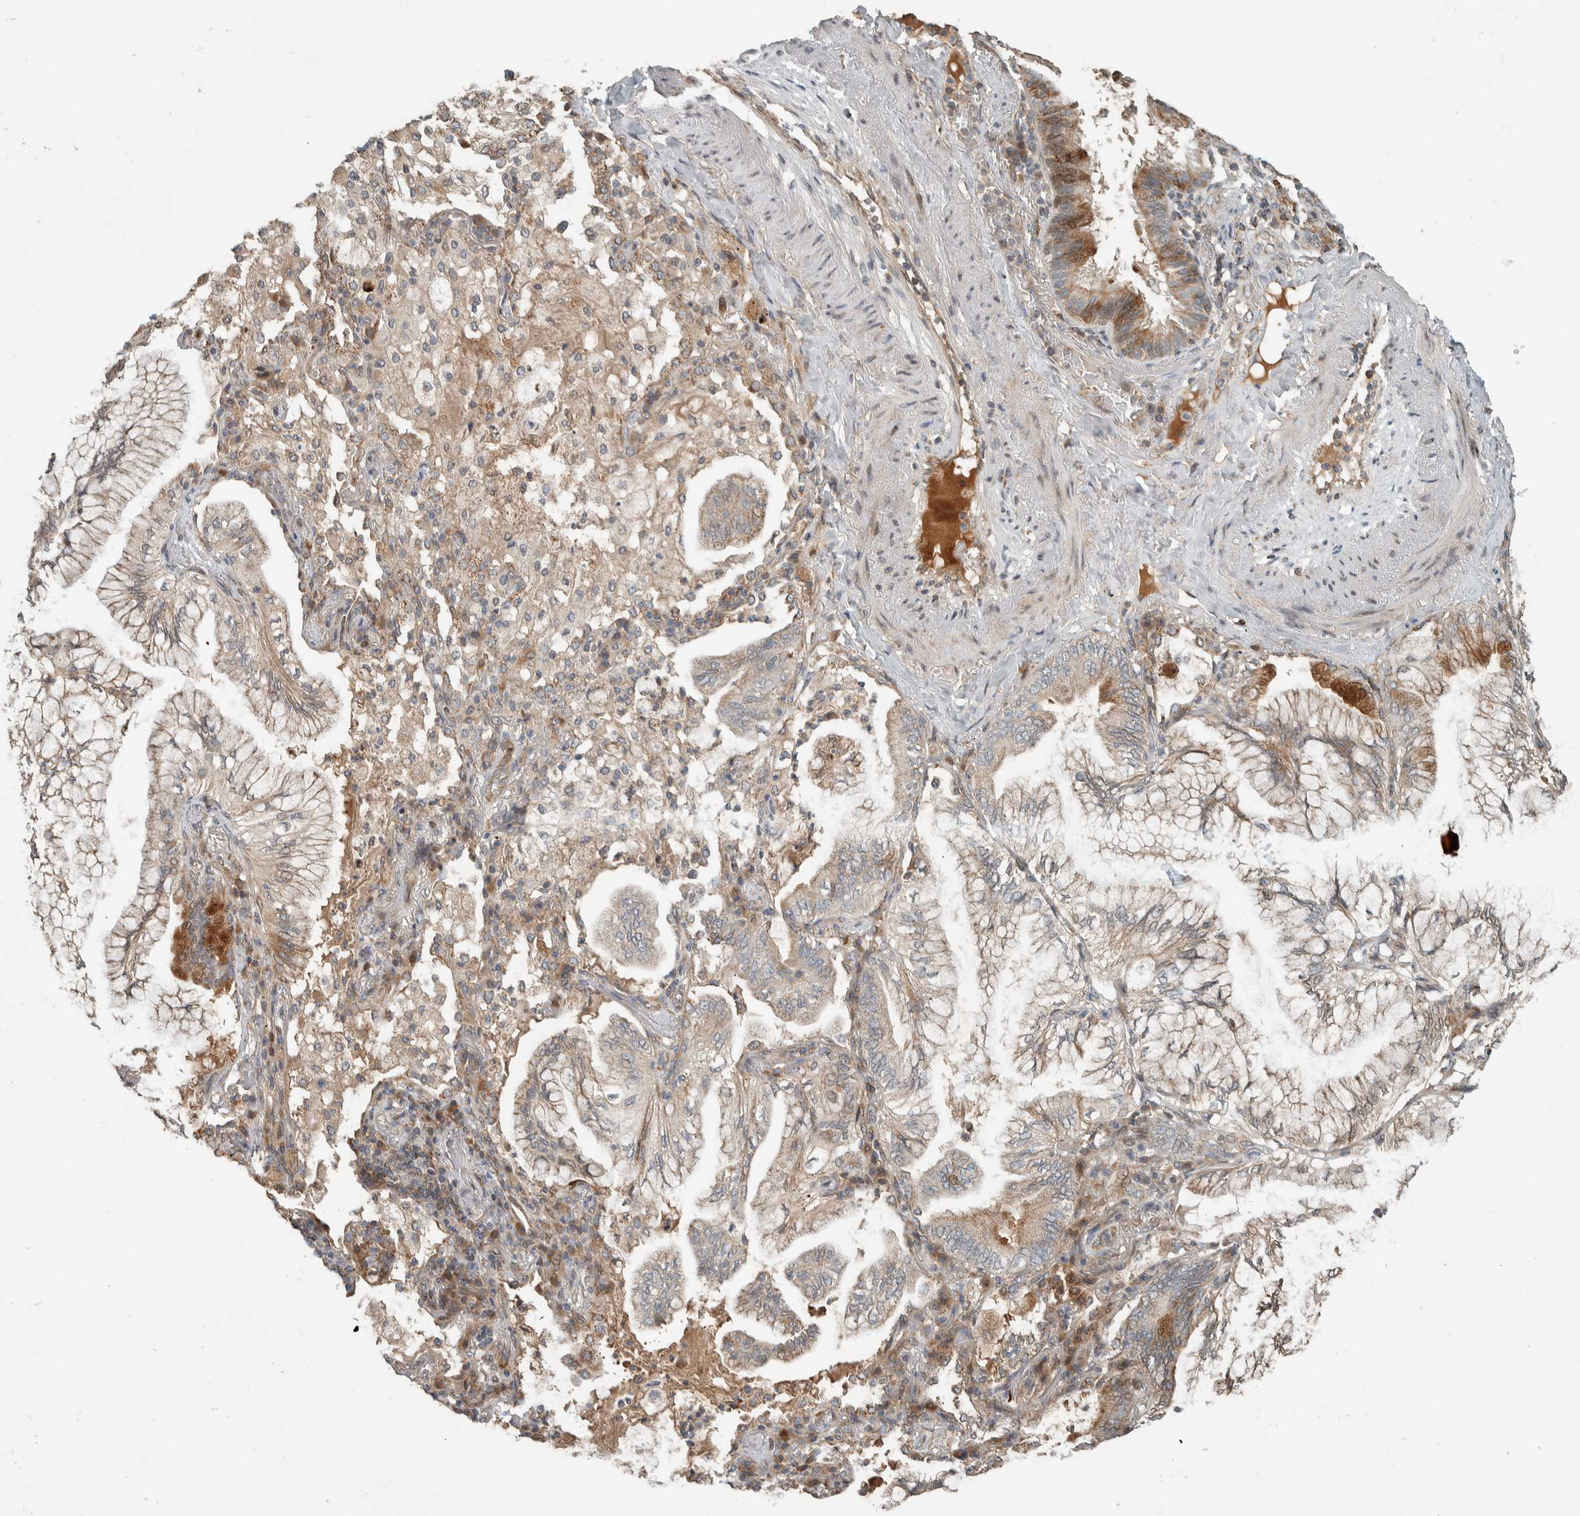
{"staining": {"intensity": "moderate", "quantity": "25%-75%", "location": "cytoplasmic/membranous"}, "tissue": "lung cancer", "cell_type": "Tumor cells", "image_type": "cancer", "snomed": [{"axis": "morphology", "description": "Adenocarcinoma, NOS"}, {"axis": "topography", "description": "Lung"}], "caption": "IHC histopathology image of neoplastic tissue: lung cancer stained using IHC demonstrates medium levels of moderate protein expression localized specifically in the cytoplasmic/membranous of tumor cells, appearing as a cytoplasmic/membranous brown color.", "gene": "NBR1", "patient": {"sex": "female", "age": 70}}